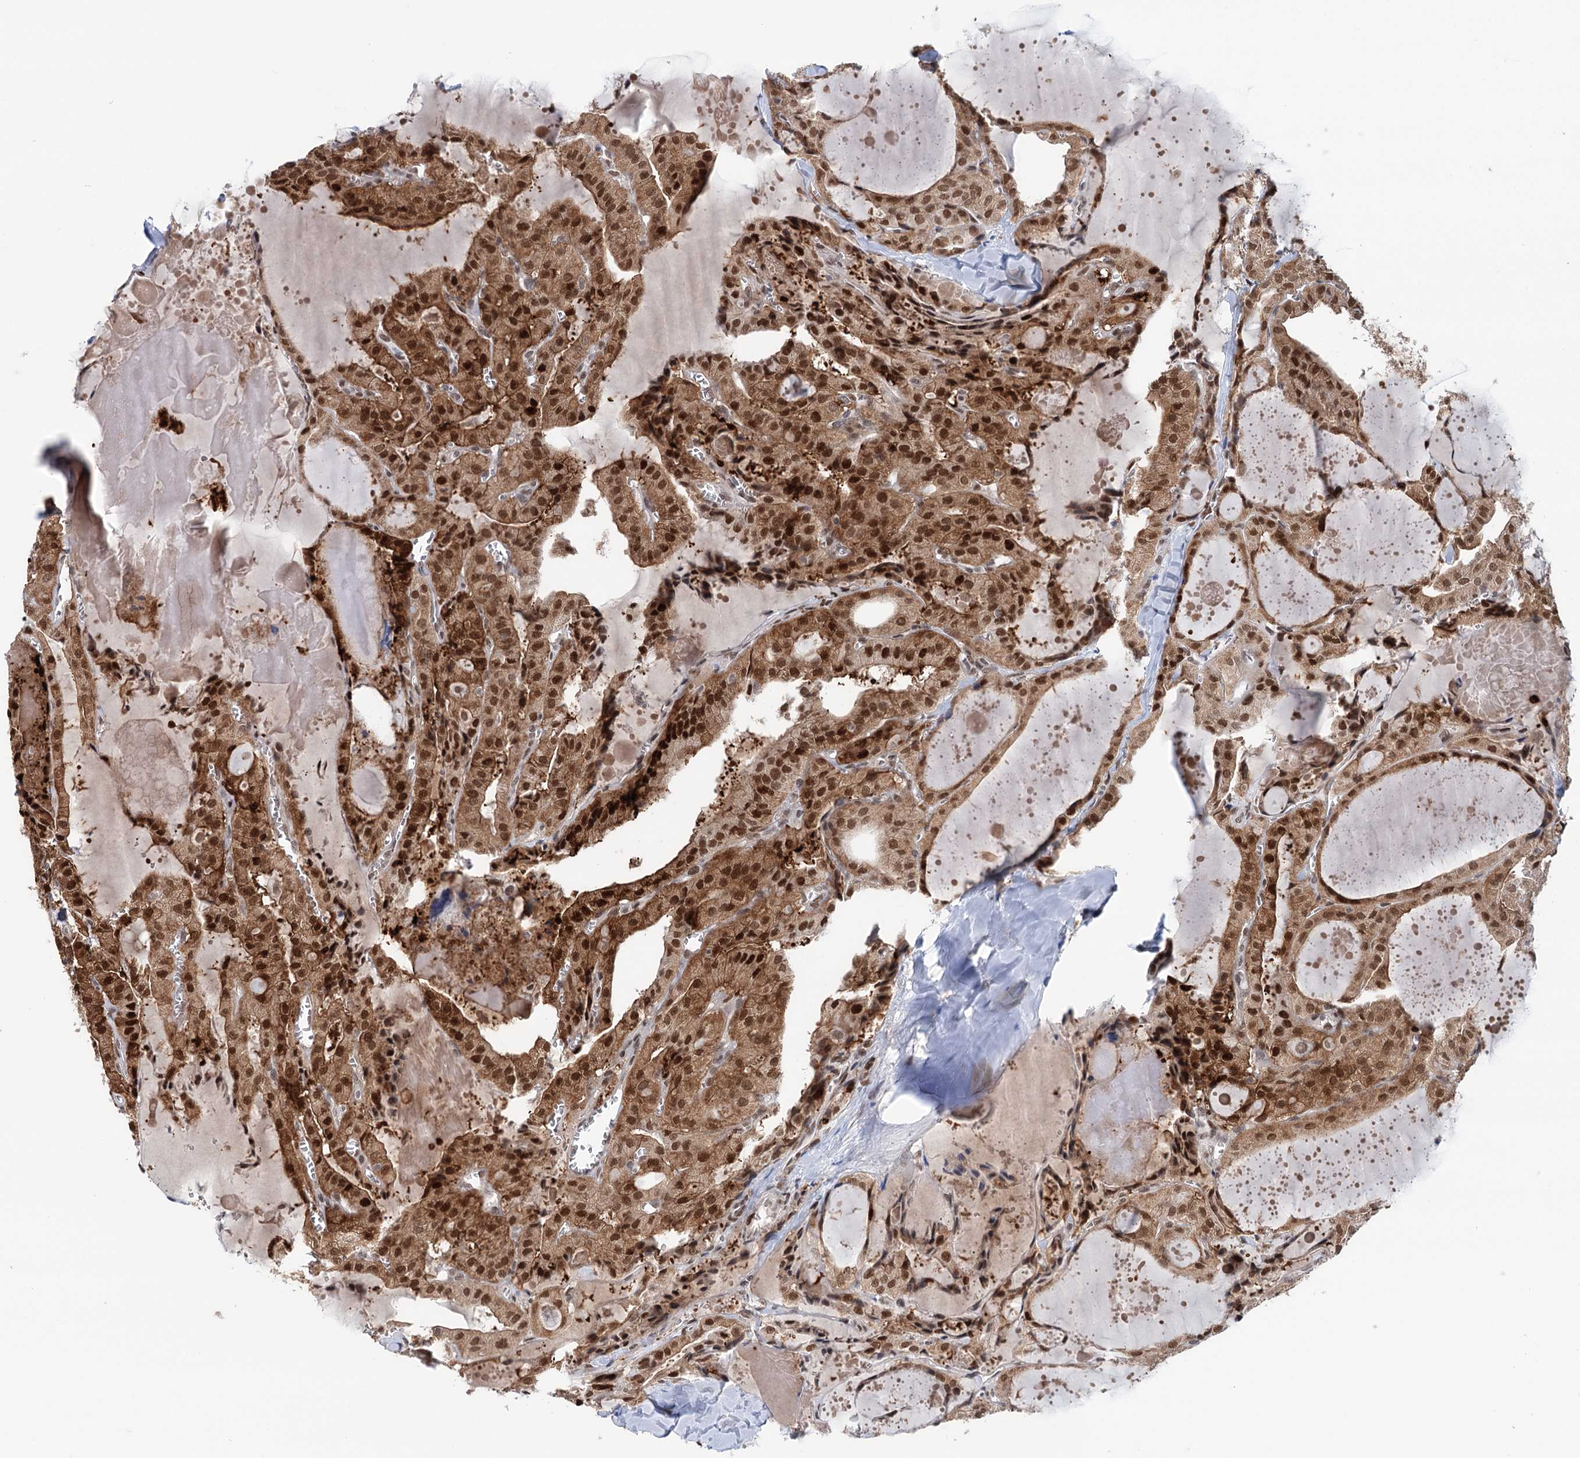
{"staining": {"intensity": "strong", "quantity": ">75%", "location": "cytoplasmic/membranous,nuclear"}, "tissue": "thyroid cancer", "cell_type": "Tumor cells", "image_type": "cancer", "snomed": [{"axis": "morphology", "description": "Papillary adenocarcinoma, NOS"}, {"axis": "topography", "description": "Thyroid gland"}], "caption": "Thyroid papillary adenocarcinoma was stained to show a protein in brown. There is high levels of strong cytoplasmic/membranous and nuclear positivity in about >75% of tumor cells.", "gene": "FAM53A", "patient": {"sex": "male", "age": 52}}